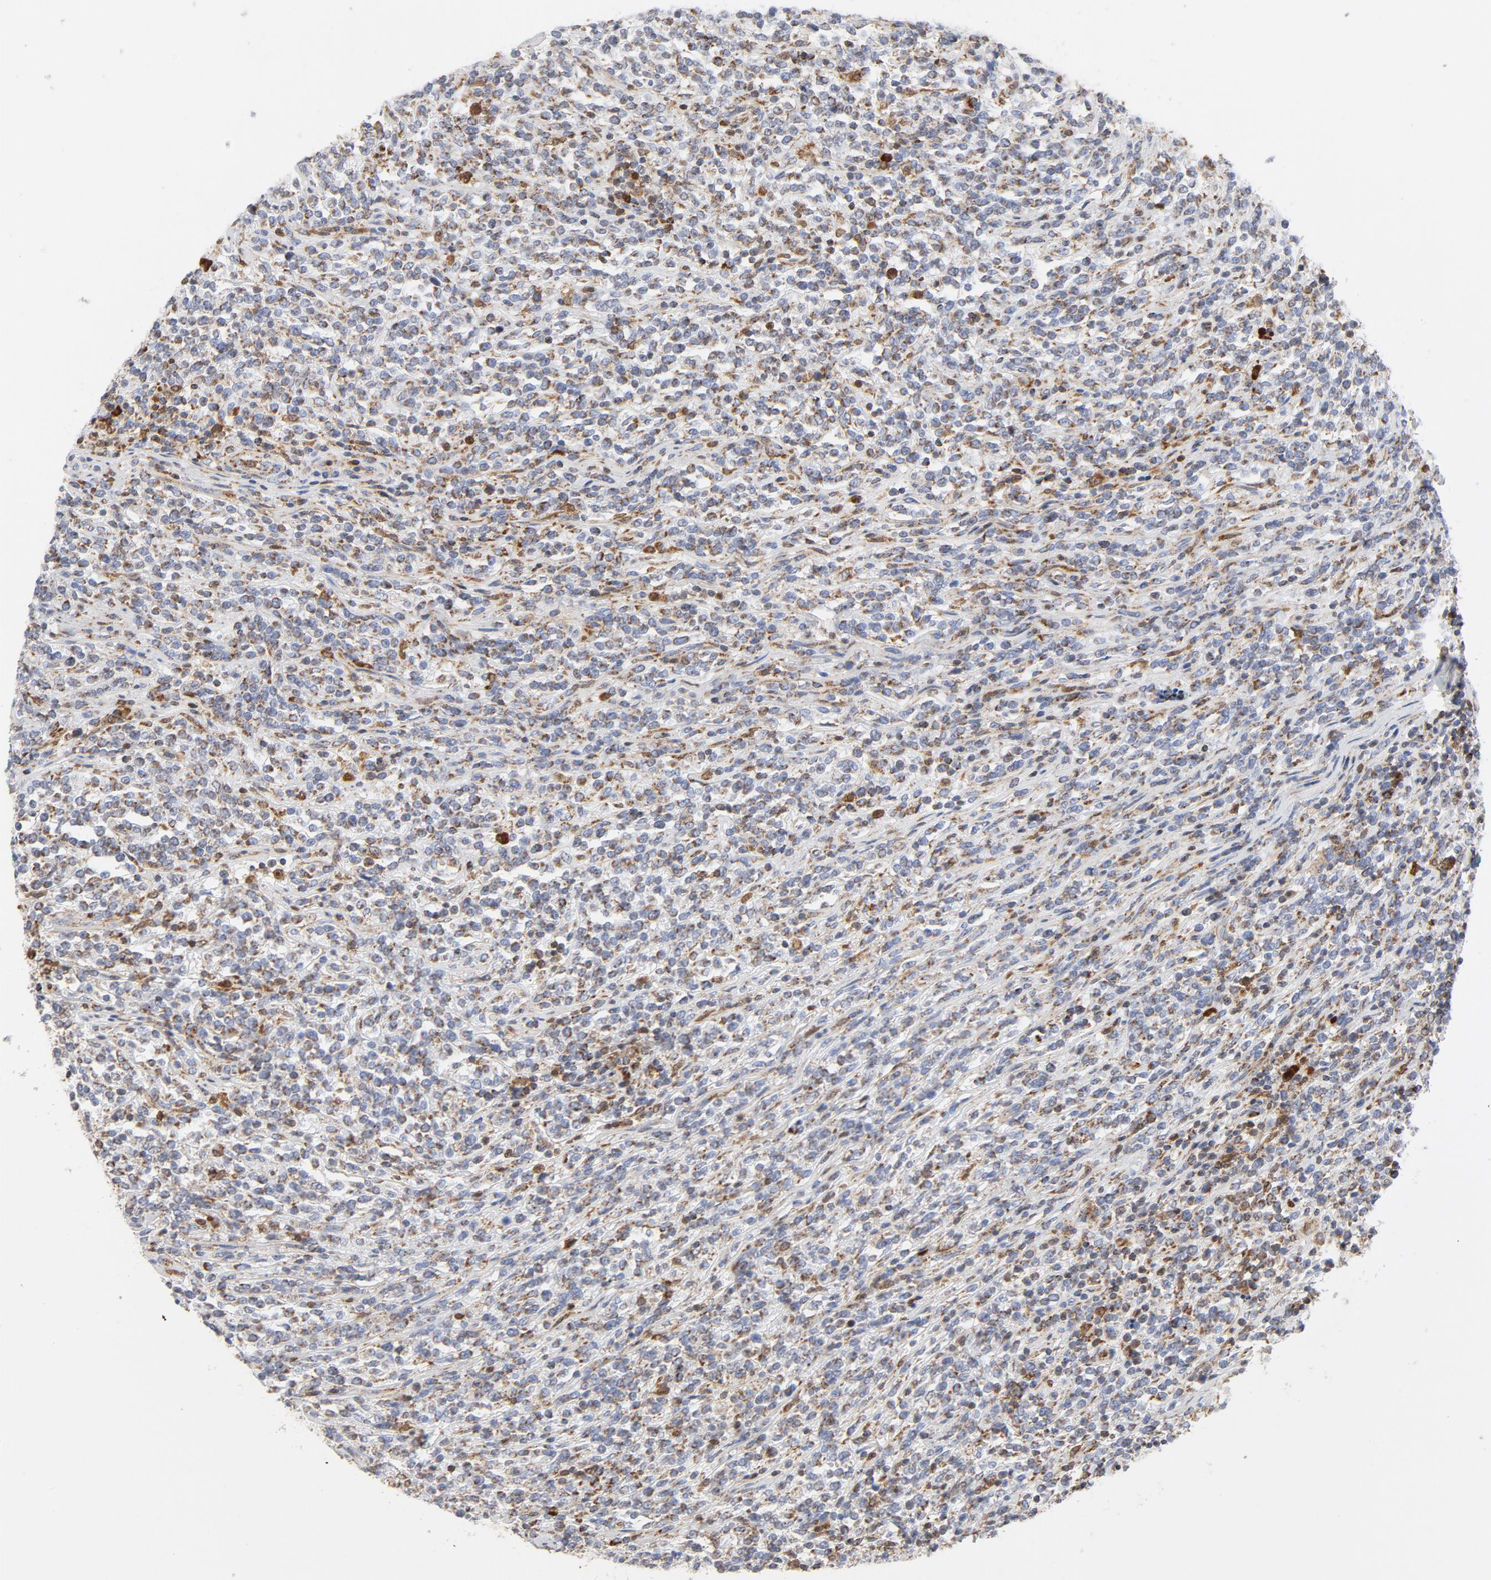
{"staining": {"intensity": "moderate", "quantity": "25%-75%", "location": "cytoplasmic/membranous"}, "tissue": "lymphoma", "cell_type": "Tumor cells", "image_type": "cancer", "snomed": [{"axis": "morphology", "description": "Malignant lymphoma, non-Hodgkin's type, High grade"}, {"axis": "topography", "description": "Soft tissue"}], "caption": "High-grade malignant lymphoma, non-Hodgkin's type stained with immunohistochemistry (IHC) reveals moderate cytoplasmic/membranous expression in about 25%-75% of tumor cells.", "gene": "CYCS", "patient": {"sex": "male", "age": 18}}